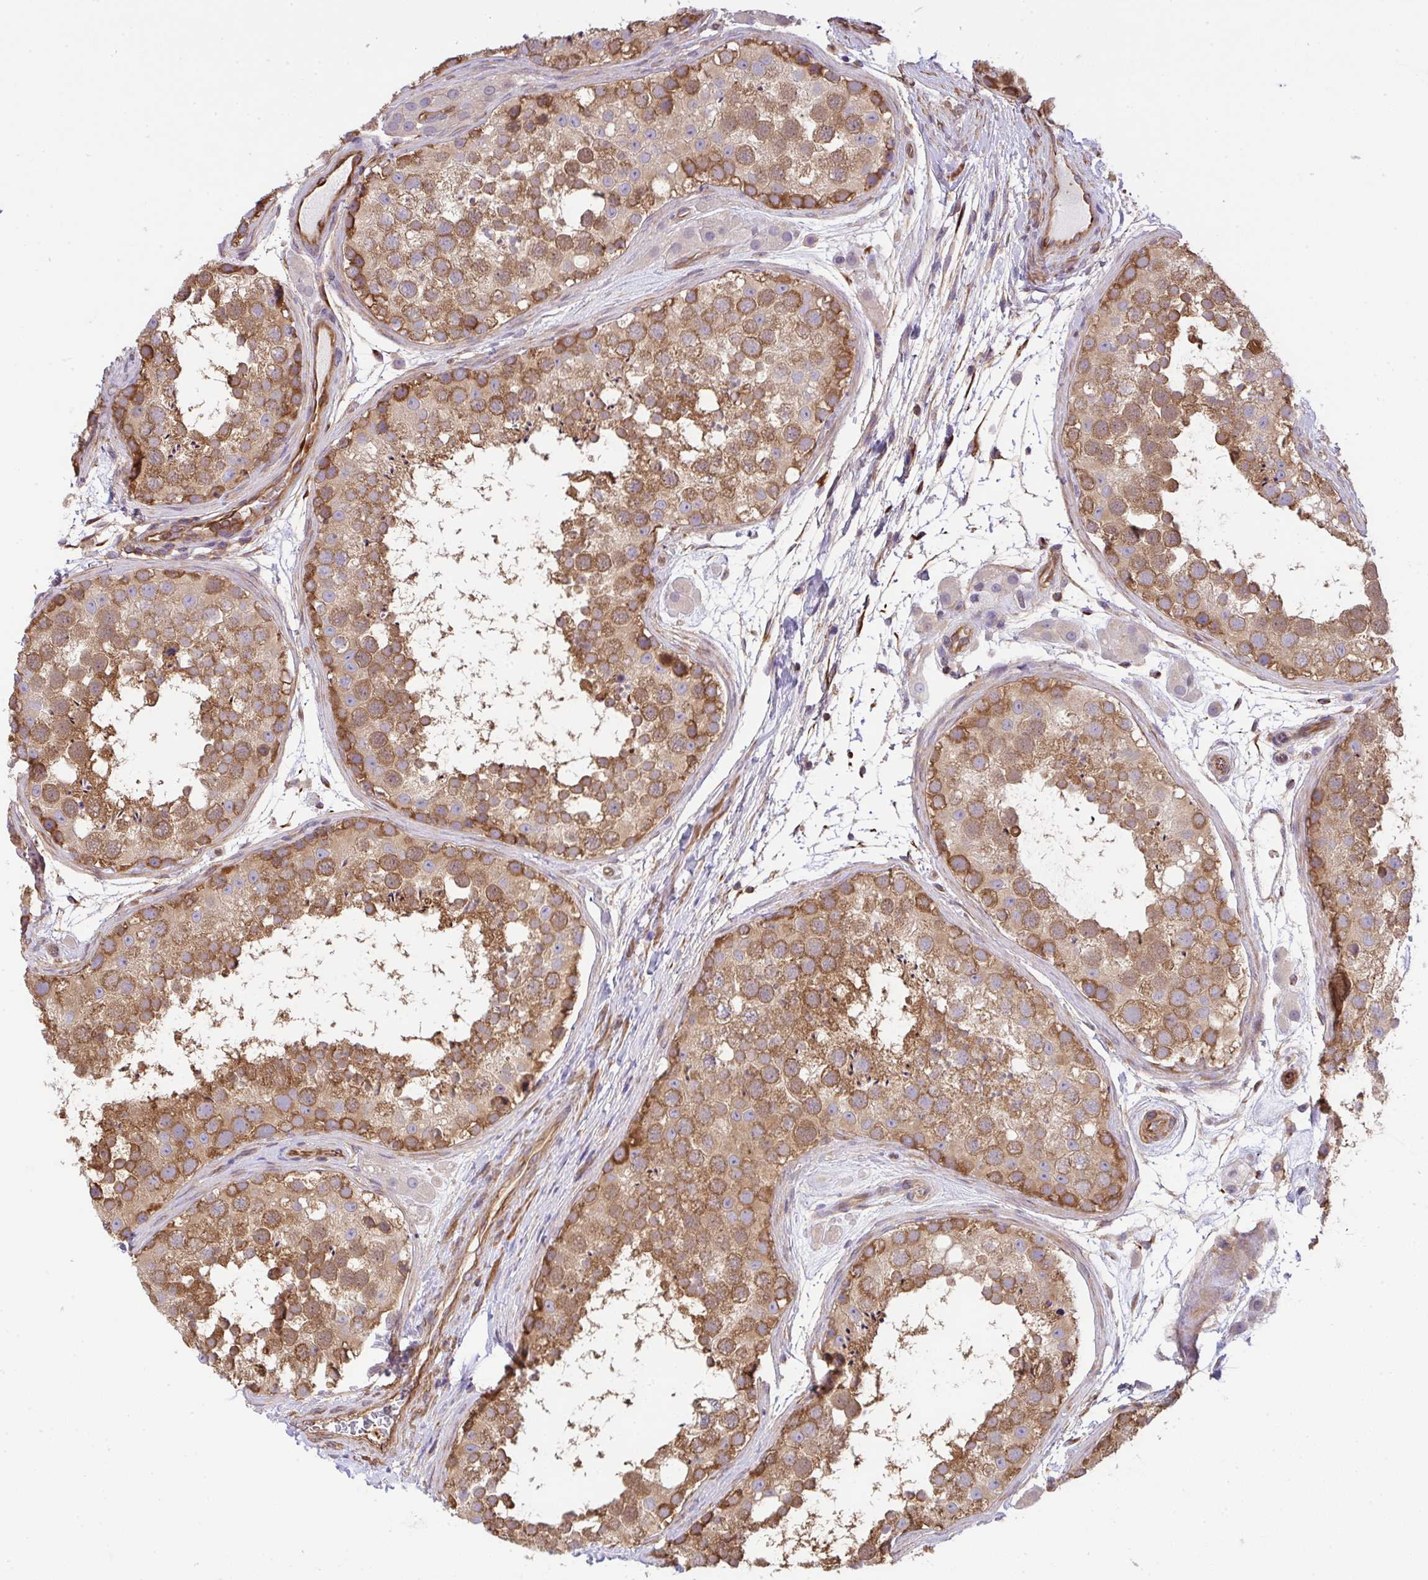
{"staining": {"intensity": "moderate", "quantity": ">75%", "location": "cytoplasmic/membranous"}, "tissue": "testis", "cell_type": "Cells in seminiferous ducts", "image_type": "normal", "snomed": [{"axis": "morphology", "description": "Normal tissue, NOS"}, {"axis": "topography", "description": "Testis"}], "caption": "Immunohistochemical staining of unremarkable testis demonstrates >75% levels of moderate cytoplasmic/membranous protein staining in approximately >75% of cells in seminiferous ducts.", "gene": "TMEM229A", "patient": {"sex": "male", "age": 41}}